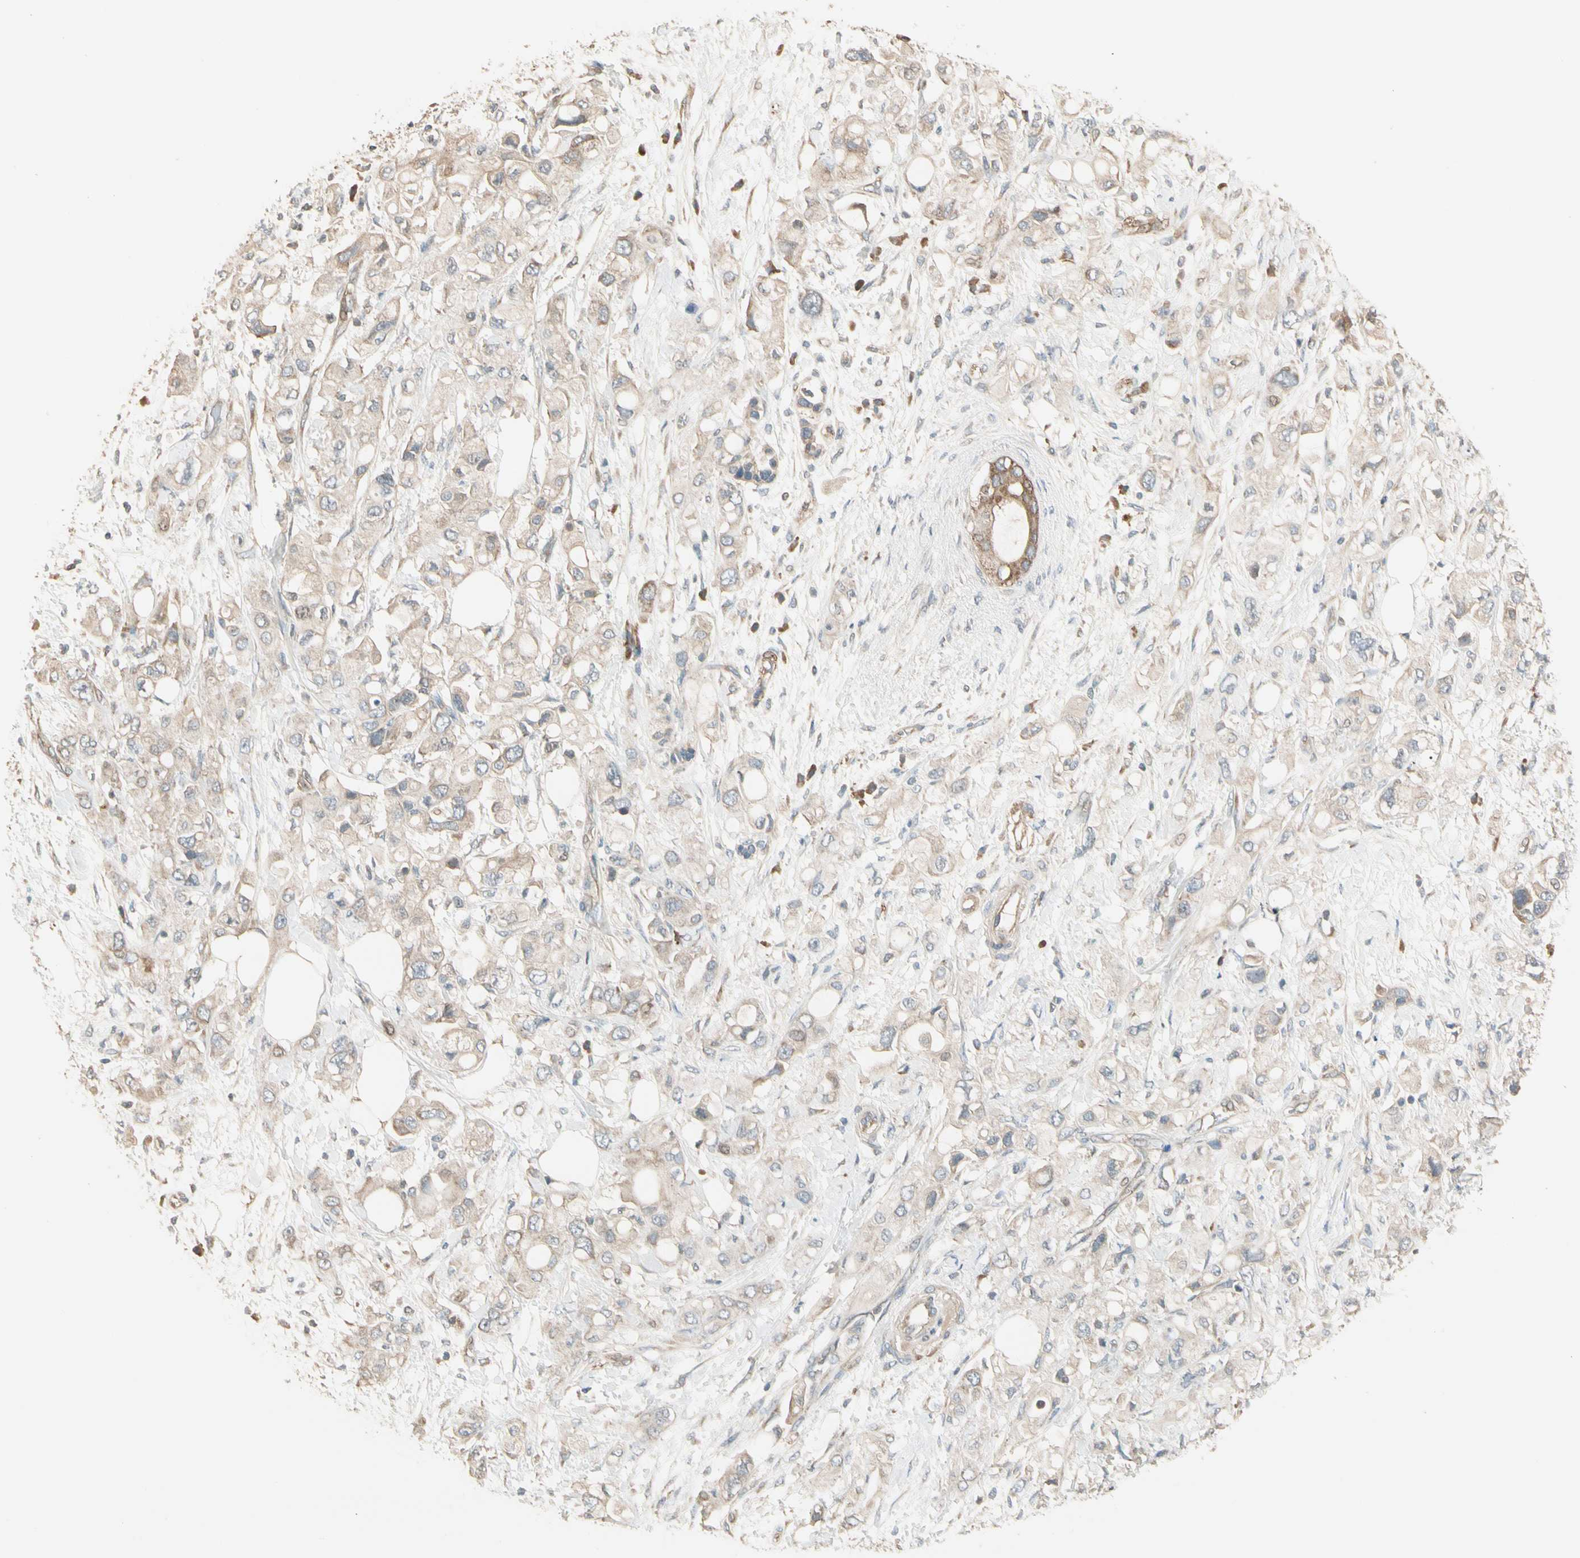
{"staining": {"intensity": "weak", "quantity": ">75%", "location": "cytoplasmic/membranous"}, "tissue": "pancreatic cancer", "cell_type": "Tumor cells", "image_type": "cancer", "snomed": [{"axis": "morphology", "description": "Adenocarcinoma, NOS"}, {"axis": "topography", "description": "Pancreas"}], "caption": "The histopathology image shows immunohistochemical staining of adenocarcinoma (pancreatic). There is weak cytoplasmic/membranous expression is seen in approximately >75% of tumor cells.", "gene": "TNFRSF21", "patient": {"sex": "female", "age": 56}}